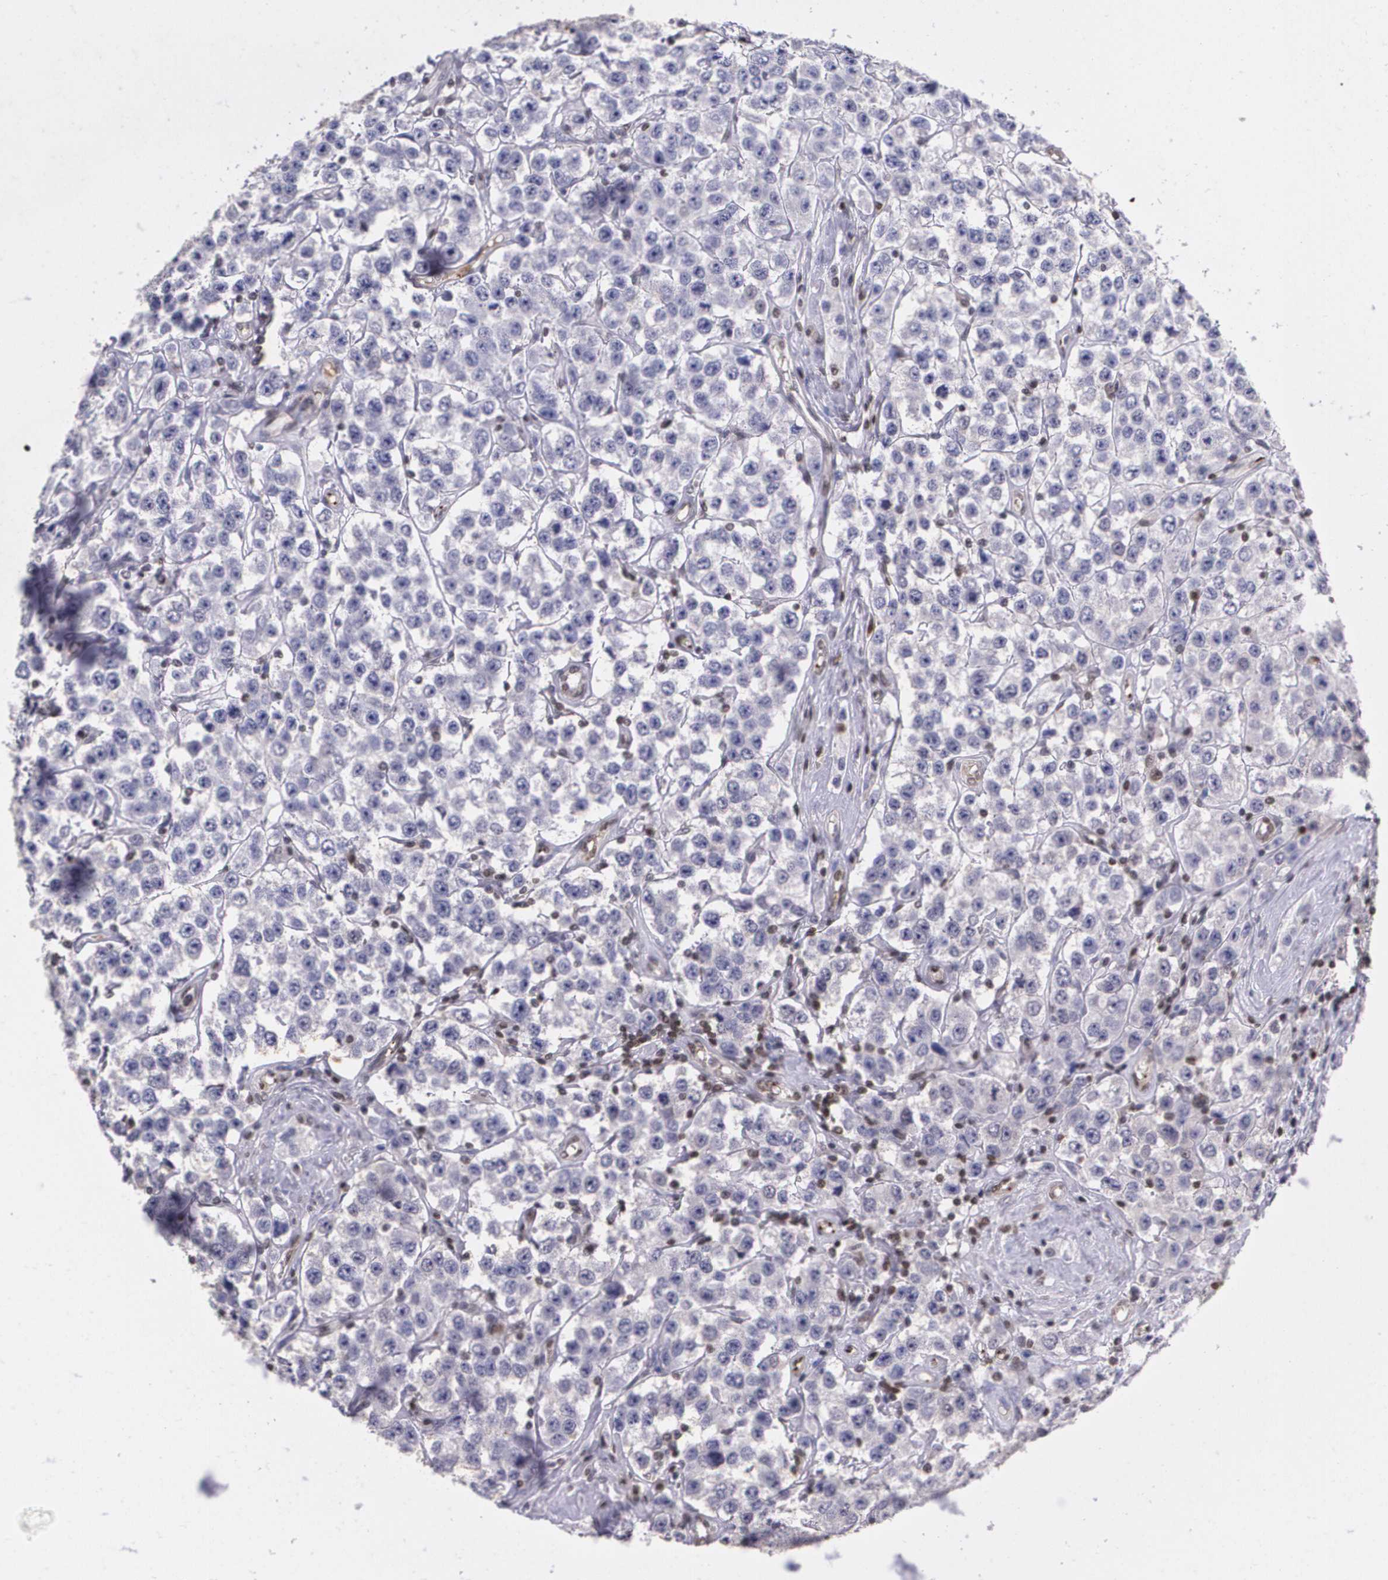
{"staining": {"intensity": "negative", "quantity": "none", "location": "none"}, "tissue": "testis cancer", "cell_type": "Tumor cells", "image_type": "cancer", "snomed": [{"axis": "morphology", "description": "Seminoma, NOS"}, {"axis": "topography", "description": "Testis"}], "caption": "Image shows no protein expression in tumor cells of testis seminoma tissue.", "gene": "MGMT", "patient": {"sex": "male", "age": 52}}